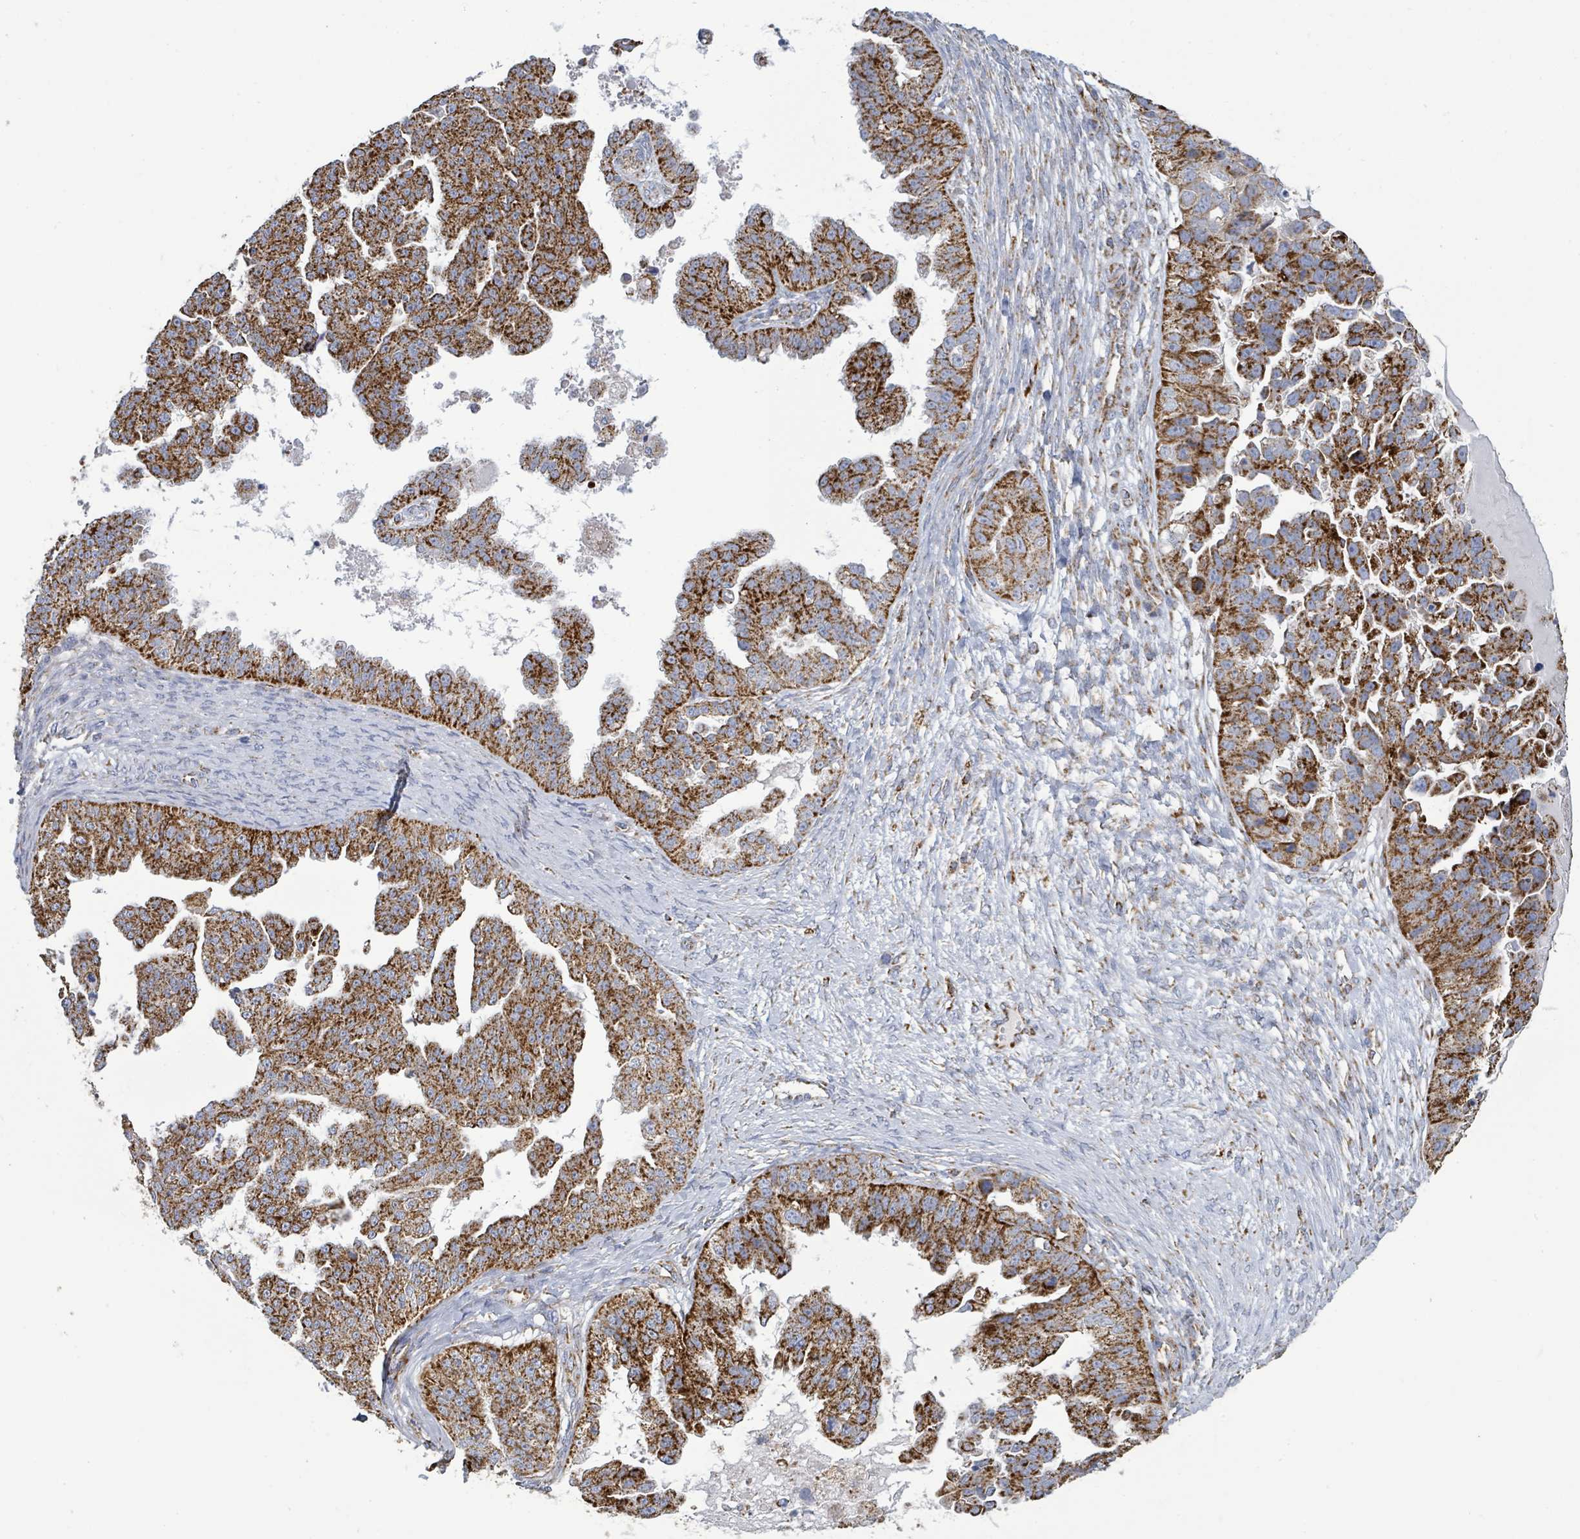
{"staining": {"intensity": "strong", "quantity": ">75%", "location": "cytoplasmic/membranous"}, "tissue": "ovarian cancer", "cell_type": "Tumor cells", "image_type": "cancer", "snomed": [{"axis": "morphology", "description": "Cystadenocarcinoma, serous, NOS"}, {"axis": "topography", "description": "Ovary"}], "caption": "Protein staining displays strong cytoplasmic/membranous staining in approximately >75% of tumor cells in ovarian cancer. (DAB (3,3'-diaminobenzidine) IHC with brightfield microscopy, high magnification).", "gene": "SUCLG2", "patient": {"sex": "female", "age": 58}}